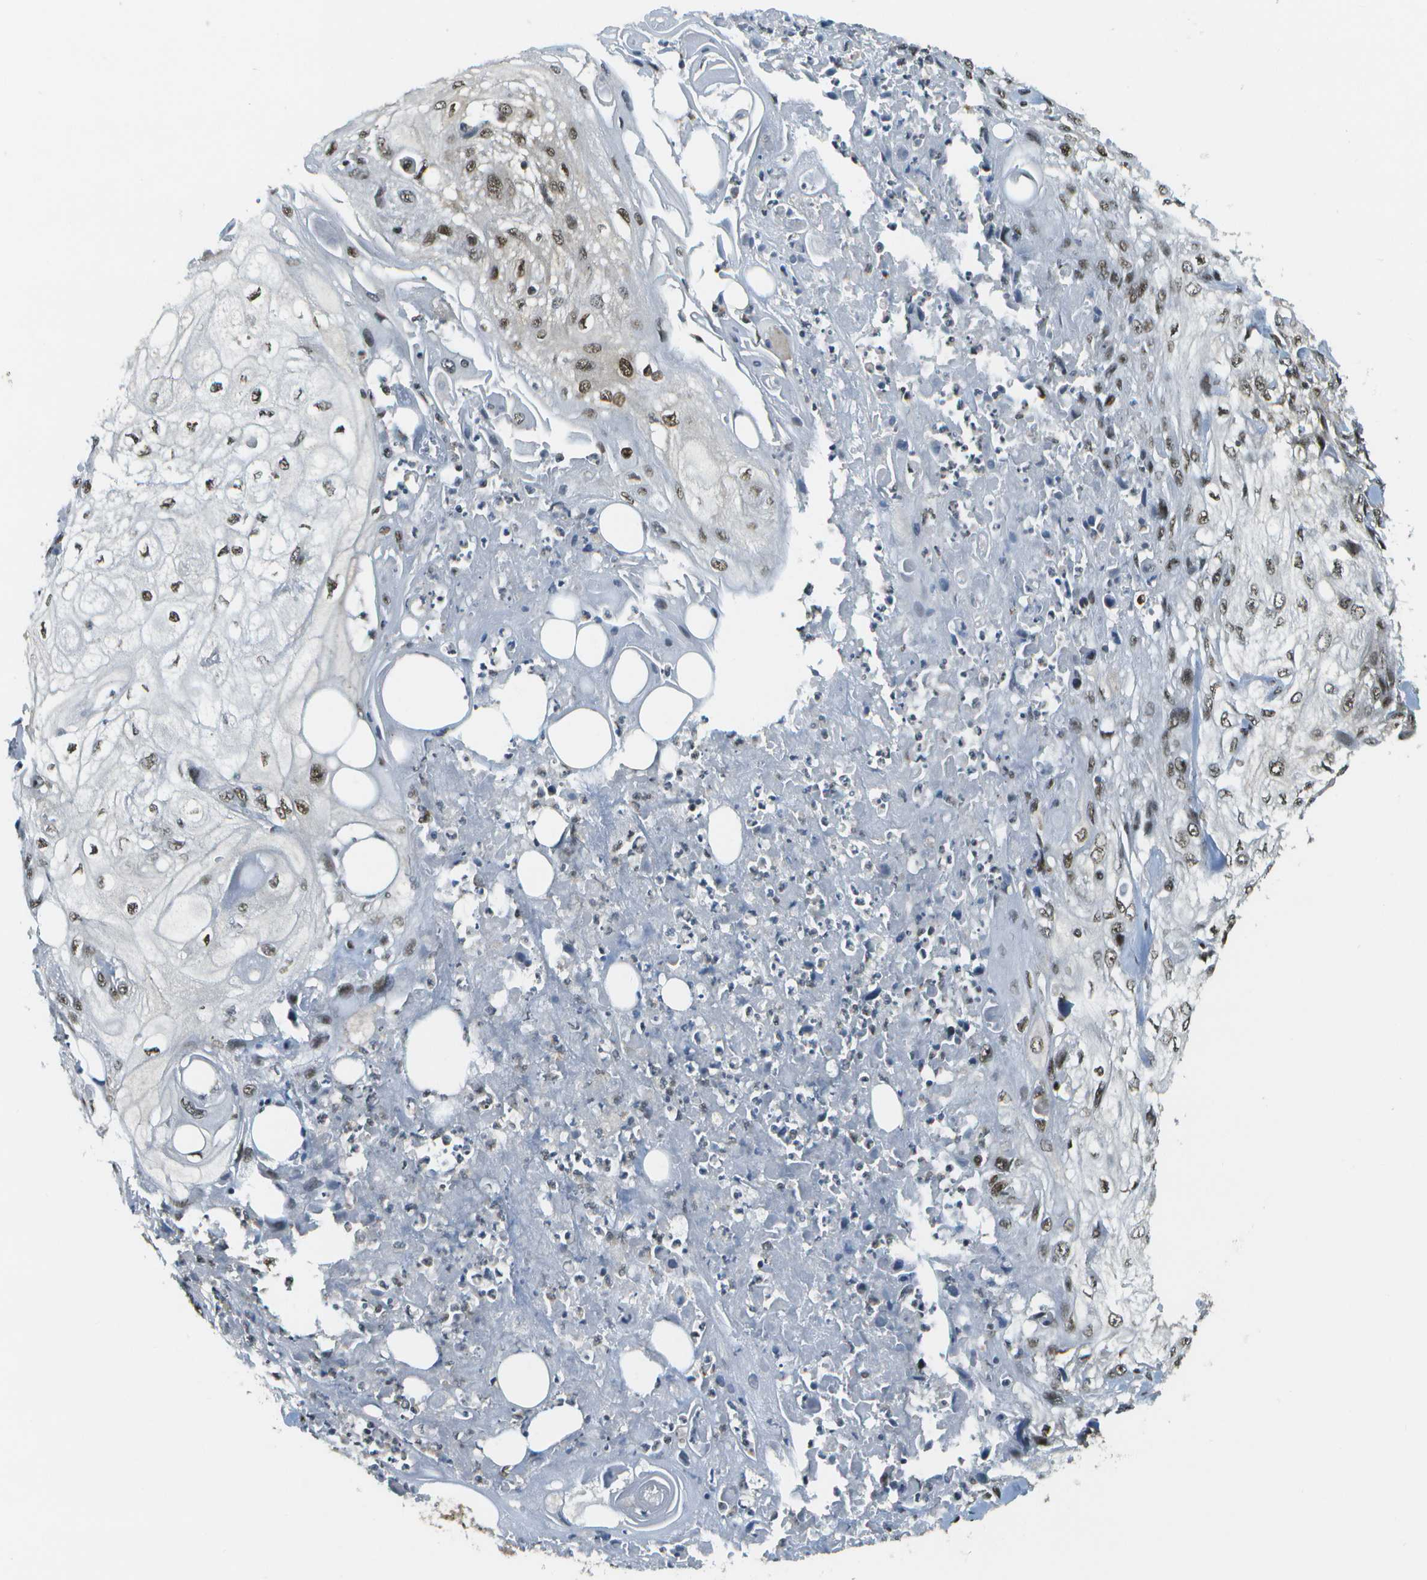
{"staining": {"intensity": "moderate", "quantity": ">75%", "location": "nuclear"}, "tissue": "skin cancer", "cell_type": "Tumor cells", "image_type": "cancer", "snomed": [{"axis": "morphology", "description": "Squamous cell carcinoma, NOS"}, {"axis": "topography", "description": "Skin"}], "caption": "Squamous cell carcinoma (skin) stained with DAB immunohistochemistry (IHC) reveals medium levels of moderate nuclear expression in approximately >75% of tumor cells.", "gene": "IRF7", "patient": {"sex": "male", "age": 75}}